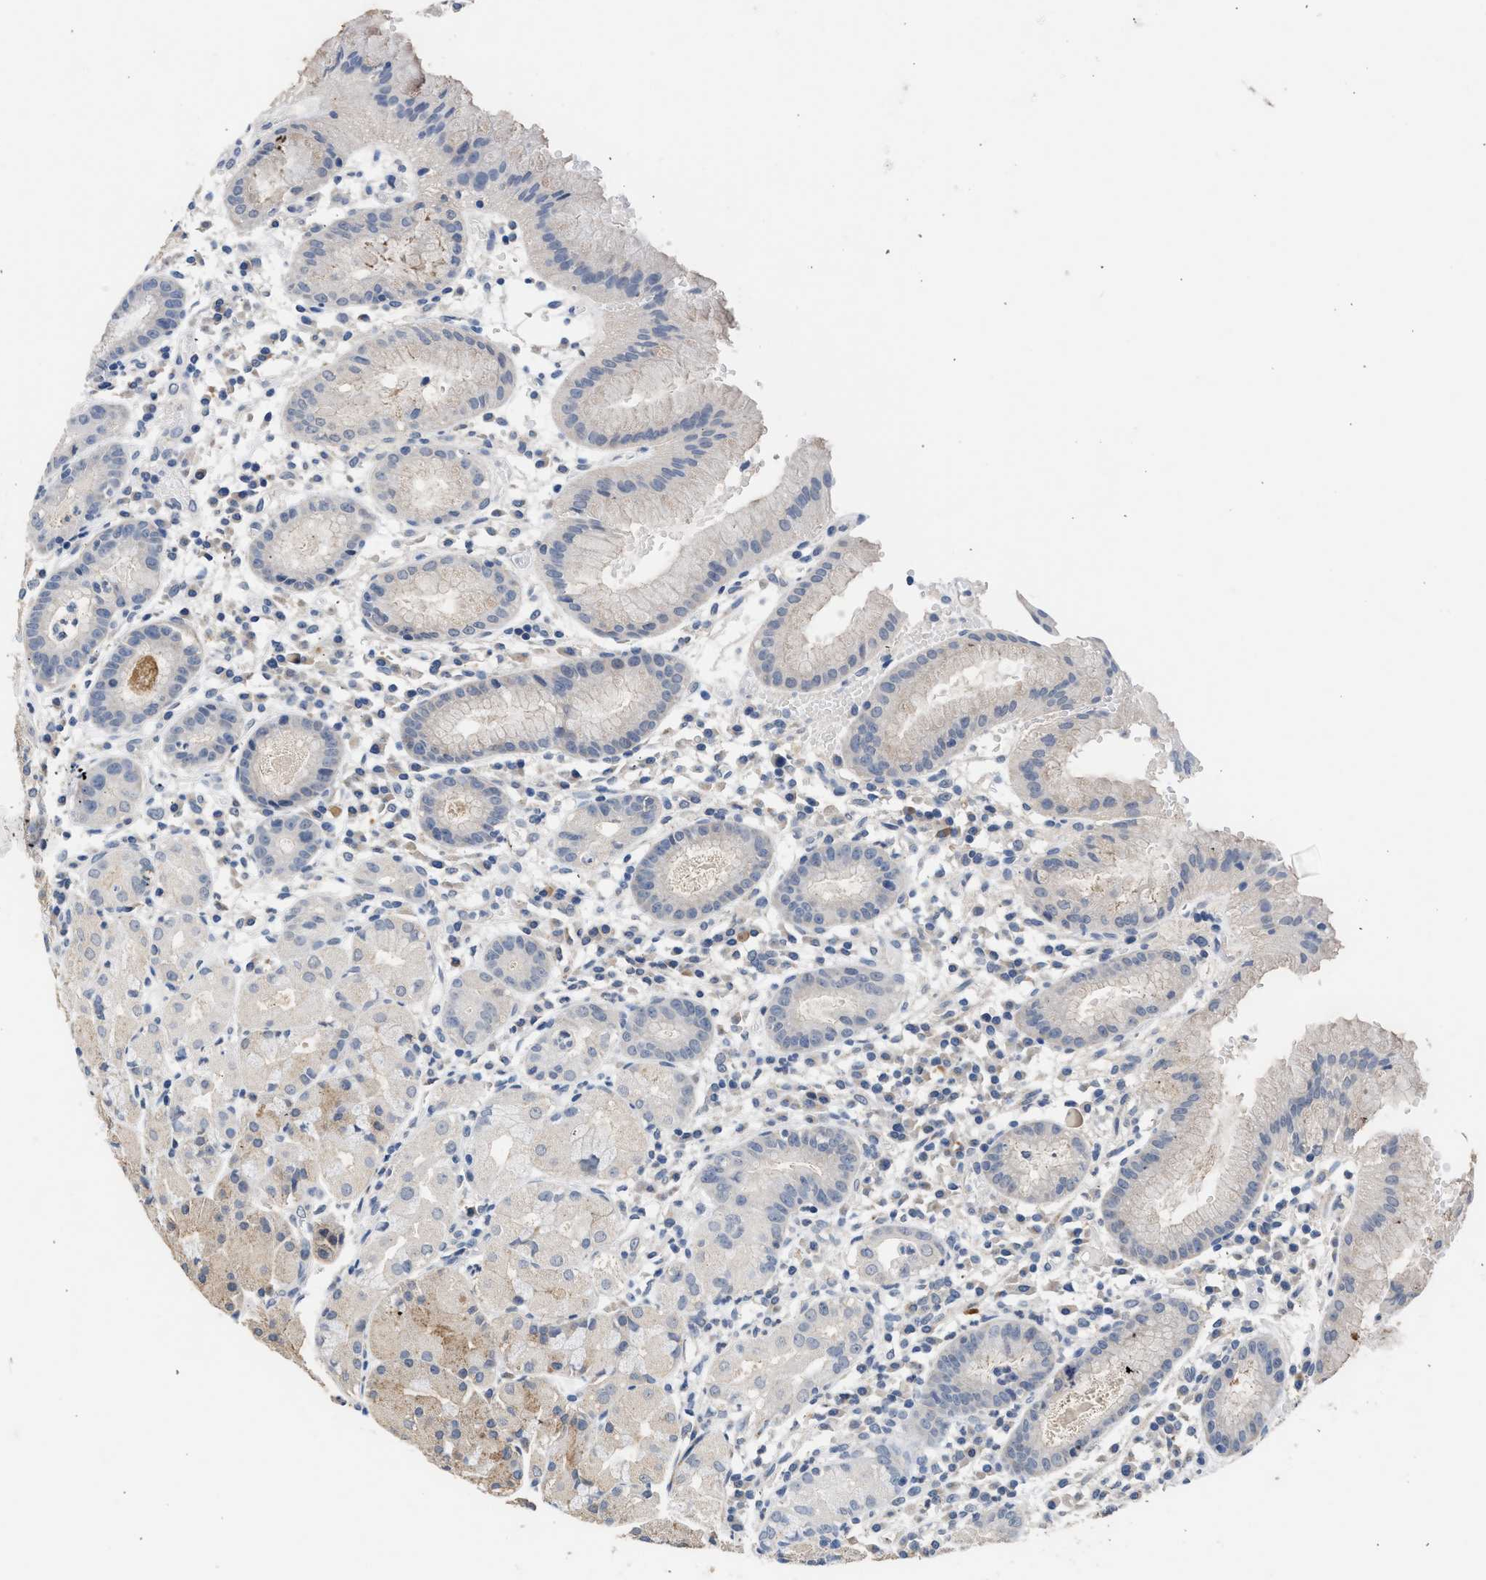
{"staining": {"intensity": "moderate", "quantity": "<25%", "location": "cytoplasmic/membranous"}, "tissue": "stomach", "cell_type": "Glandular cells", "image_type": "normal", "snomed": [{"axis": "morphology", "description": "Normal tissue, NOS"}, {"axis": "topography", "description": "Stomach"}, {"axis": "topography", "description": "Stomach, lower"}], "caption": "Brown immunohistochemical staining in benign stomach demonstrates moderate cytoplasmic/membranous staining in approximately <25% of glandular cells. (DAB (3,3'-diaminobenzidine) IHC with brightfield microscopy, high magnification).", "gene": "CSF3R", "patient": {"sex": "female", "age": 75}}